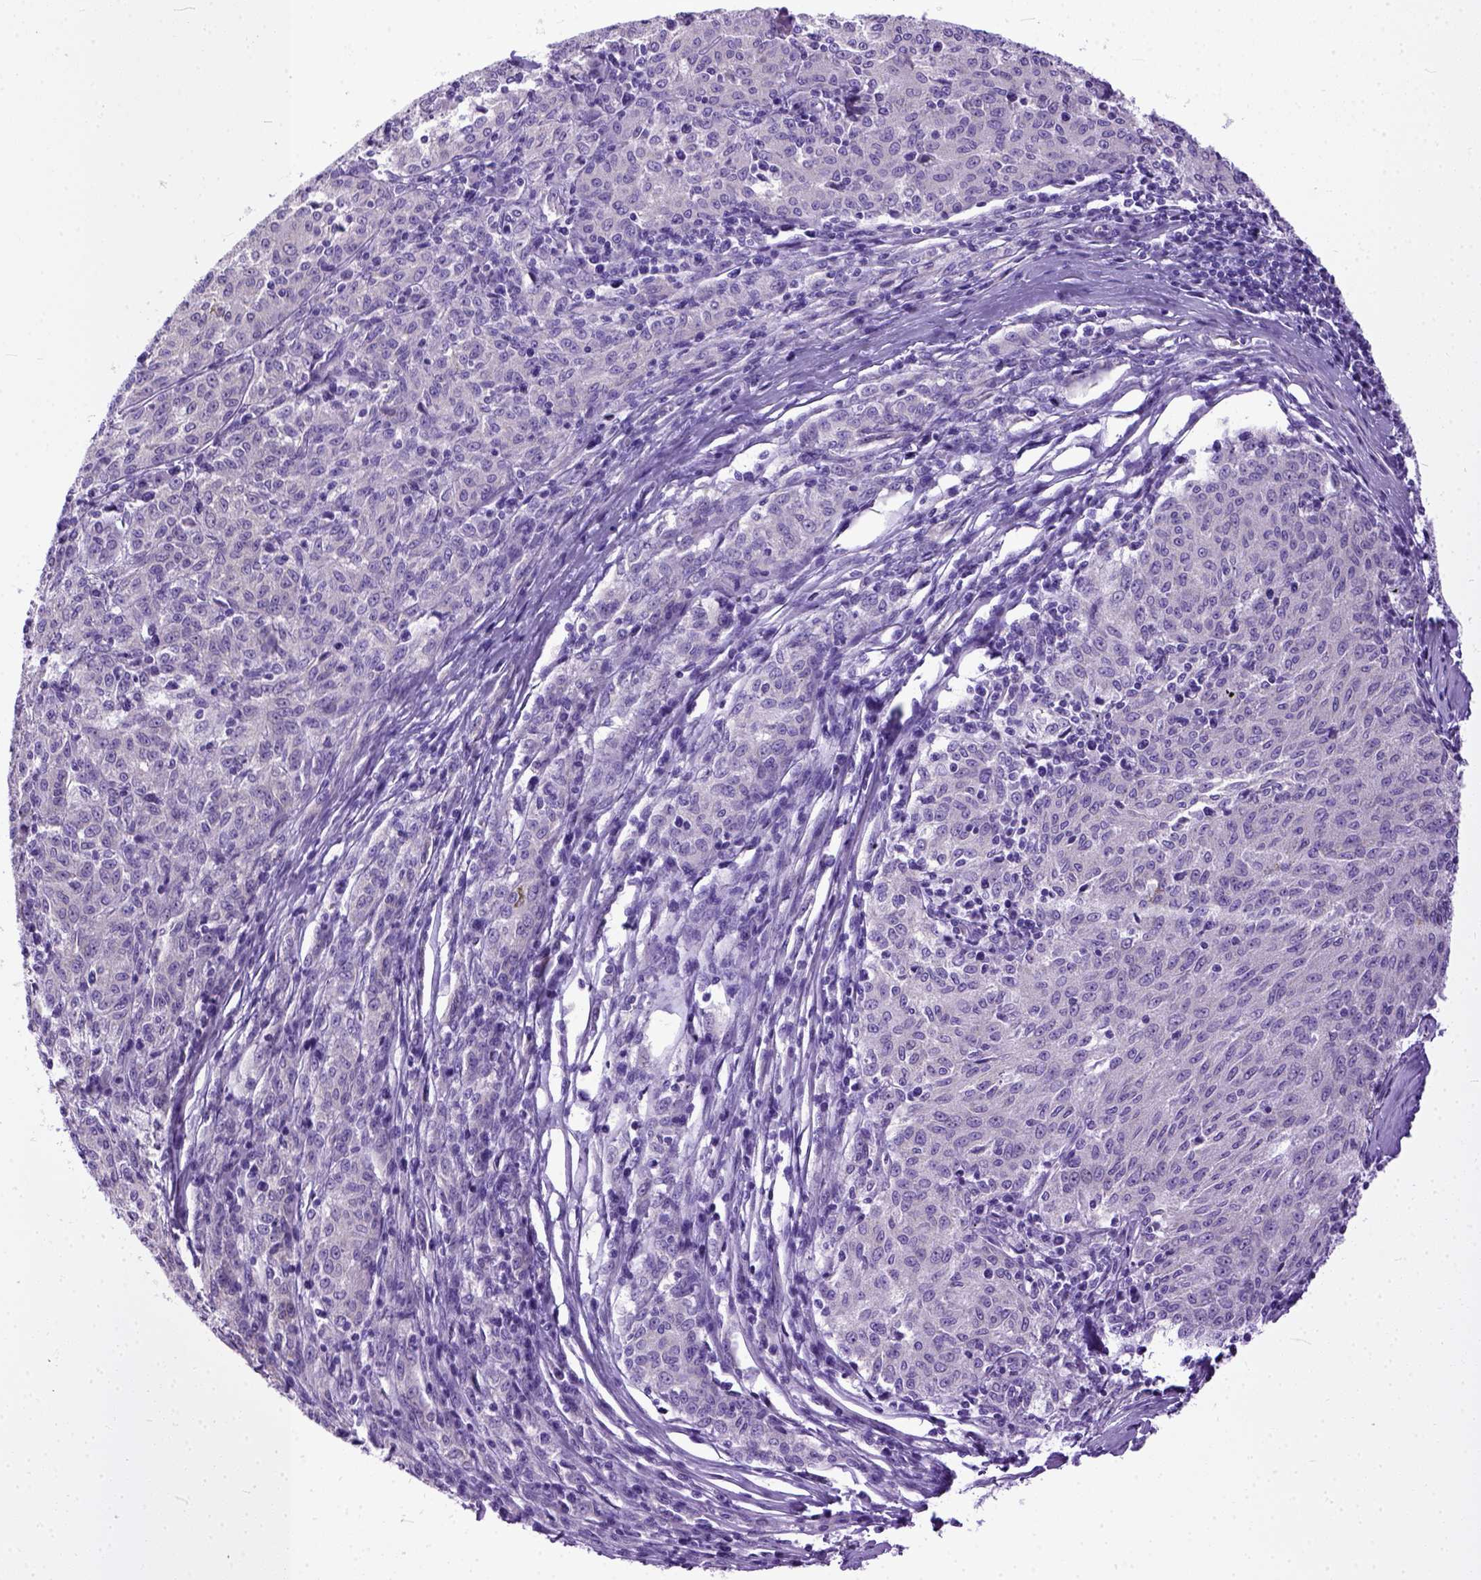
{"staining": {"intensity": "negative", "quantity": "none", "location": "none"}, "tissue": "melanoma", "cell_type": "Tumor cells", "image_type": "cancer", "snomed": [{"axis": "morphology", "description": "Malignant melanoma, NOS"}, {"axis": "topography", "description": "Skin"}], "caption": "Tumor cells show no significant protein positivity in melanoma.", "gene": "PPL", "patient": {"sex": "female", "age": 72}}